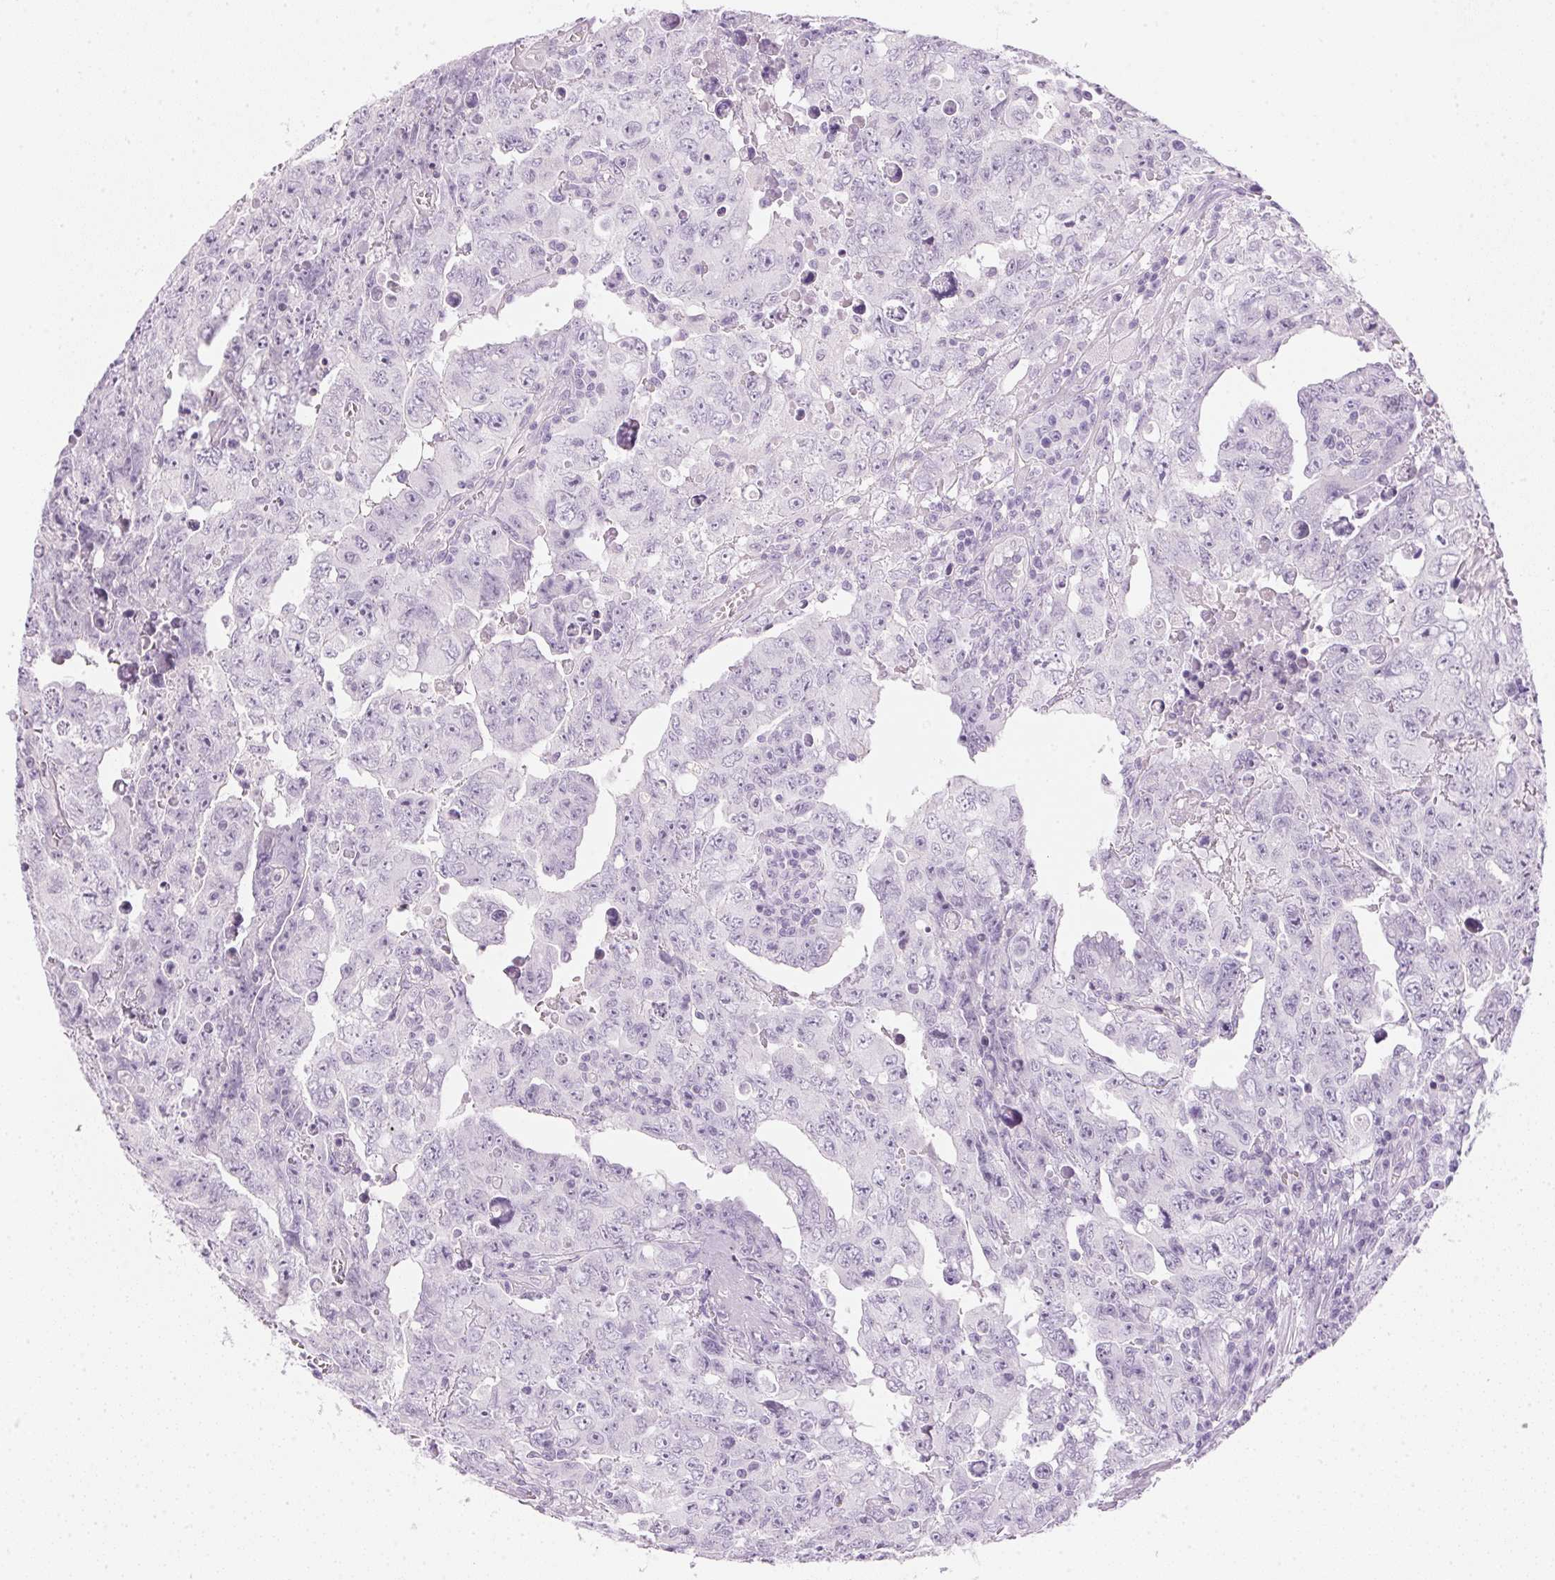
{"staining": {"intensity": "negative", "quantity": "none", "location": "none"}, "tissue": "testis cancer", "cell_type": "Tumor cells", "image_type": "cancer", "snomed": [{"axis": "morphology", "description": "Carcinoma, Embryonal, NOS"}, {"axis": "topography", "description": "Testis"}], "caption": "Testis embryonal carcinoma was stained to show a protein in brown. There is no significant staining in tumor cells. The staining is performed using DAB brown chromogen with nuclei counter-stained in using hematoxylin.", "gene": "IGFBP1", "patient": {"sex": "male", "age": 24}}